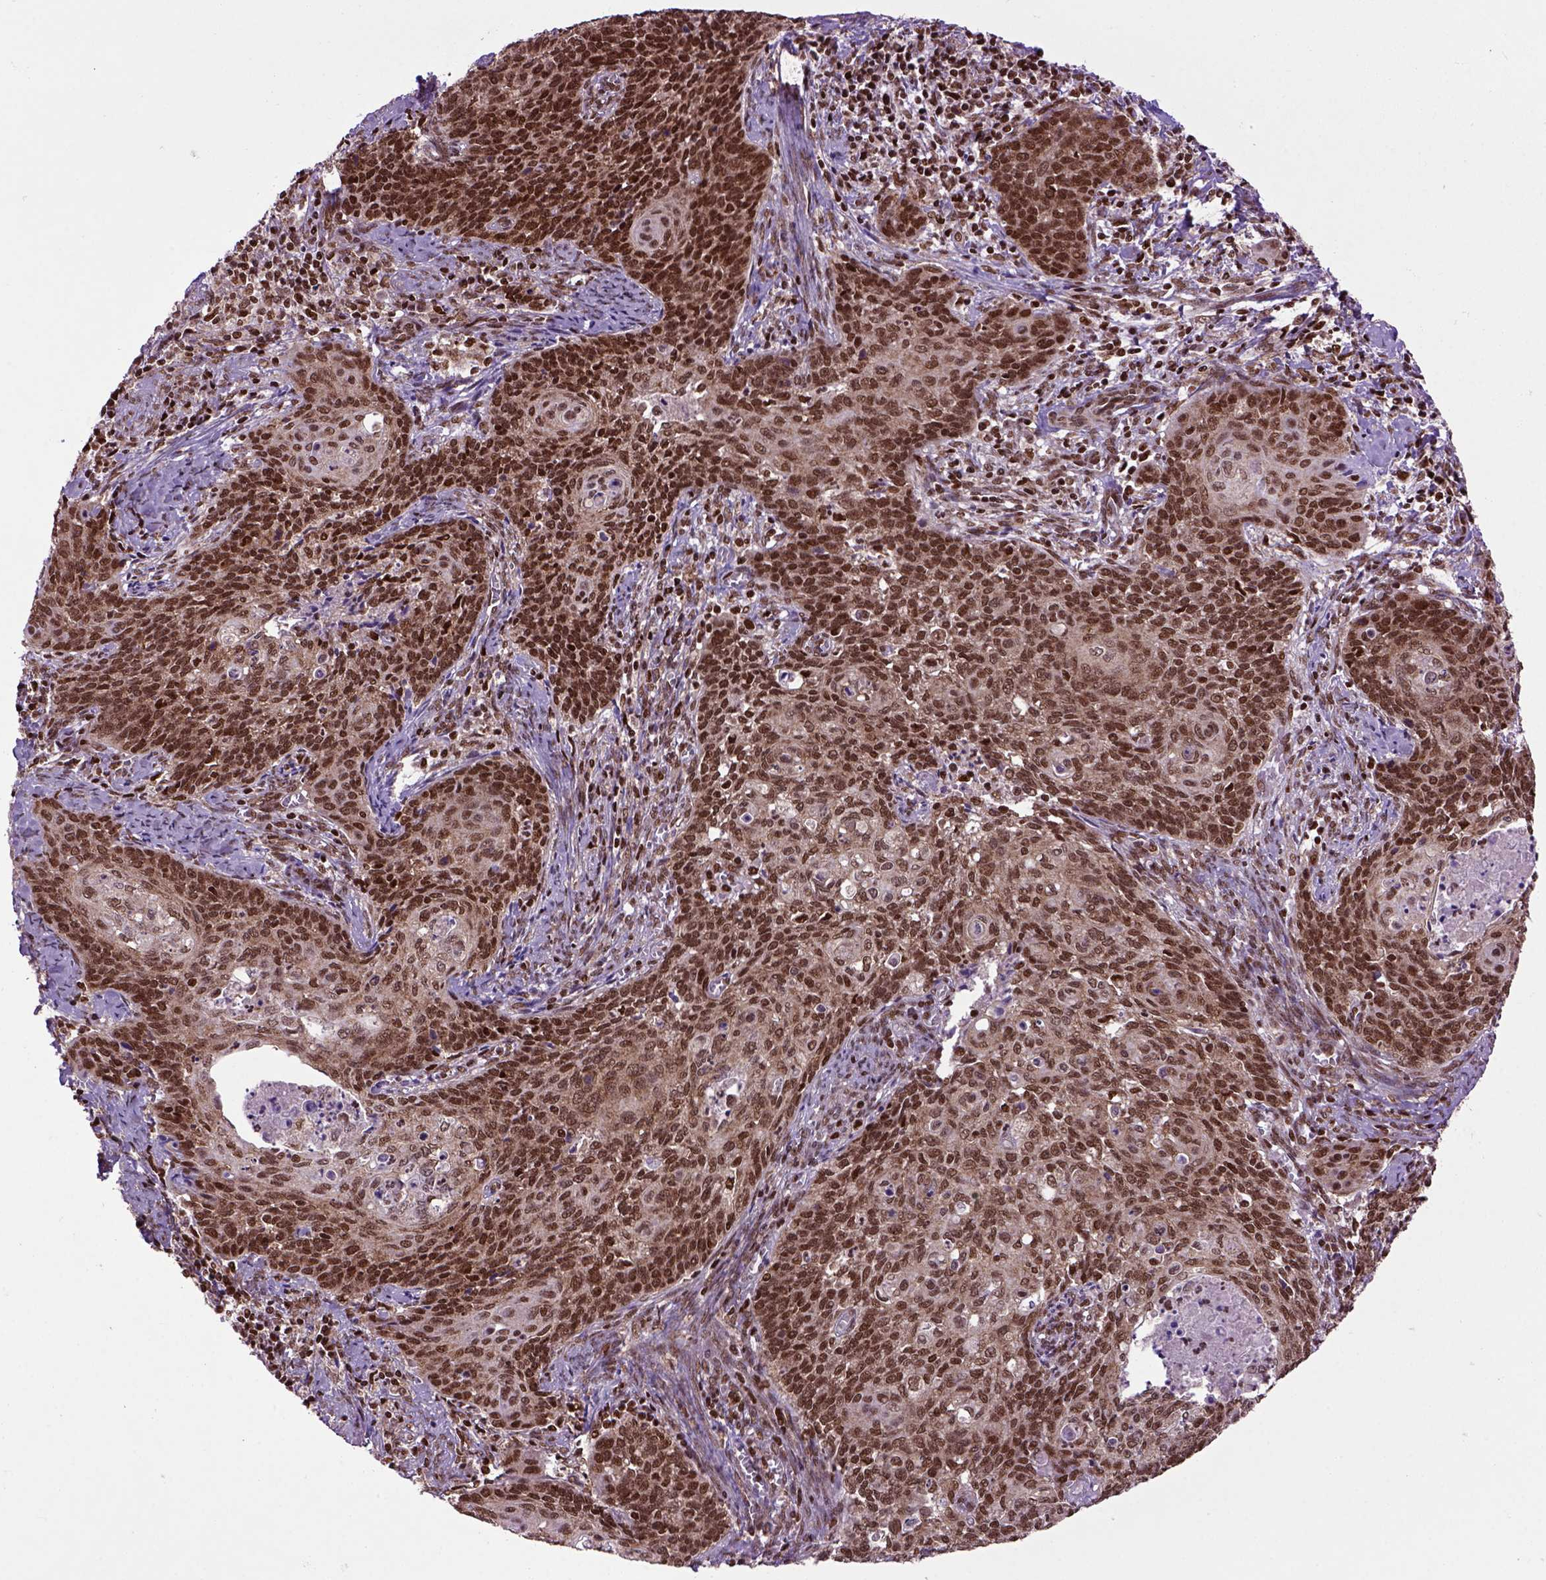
{"staining": {"intensity": "strong", "quantity": ">75%", "location": "nuclear"}, "tissue": "cervical cancer", "cell_type": "Tumor cells", "image_type": "cancer", "snomed": [{"axis": "morphology", "description": "Normal tissue, NOS"}, {"axis": "morphology", "description": "Squamous cell carcinoma, NOS"}, {"axis": "topography", "description": "Cervix"}], "caption": "Cervical squamous cell carcinoma stained for a protein reveals strong nuclear positivity in tumor cells.", "gene": "CELF1", "patient": {"sex": "female", "age": 39}}